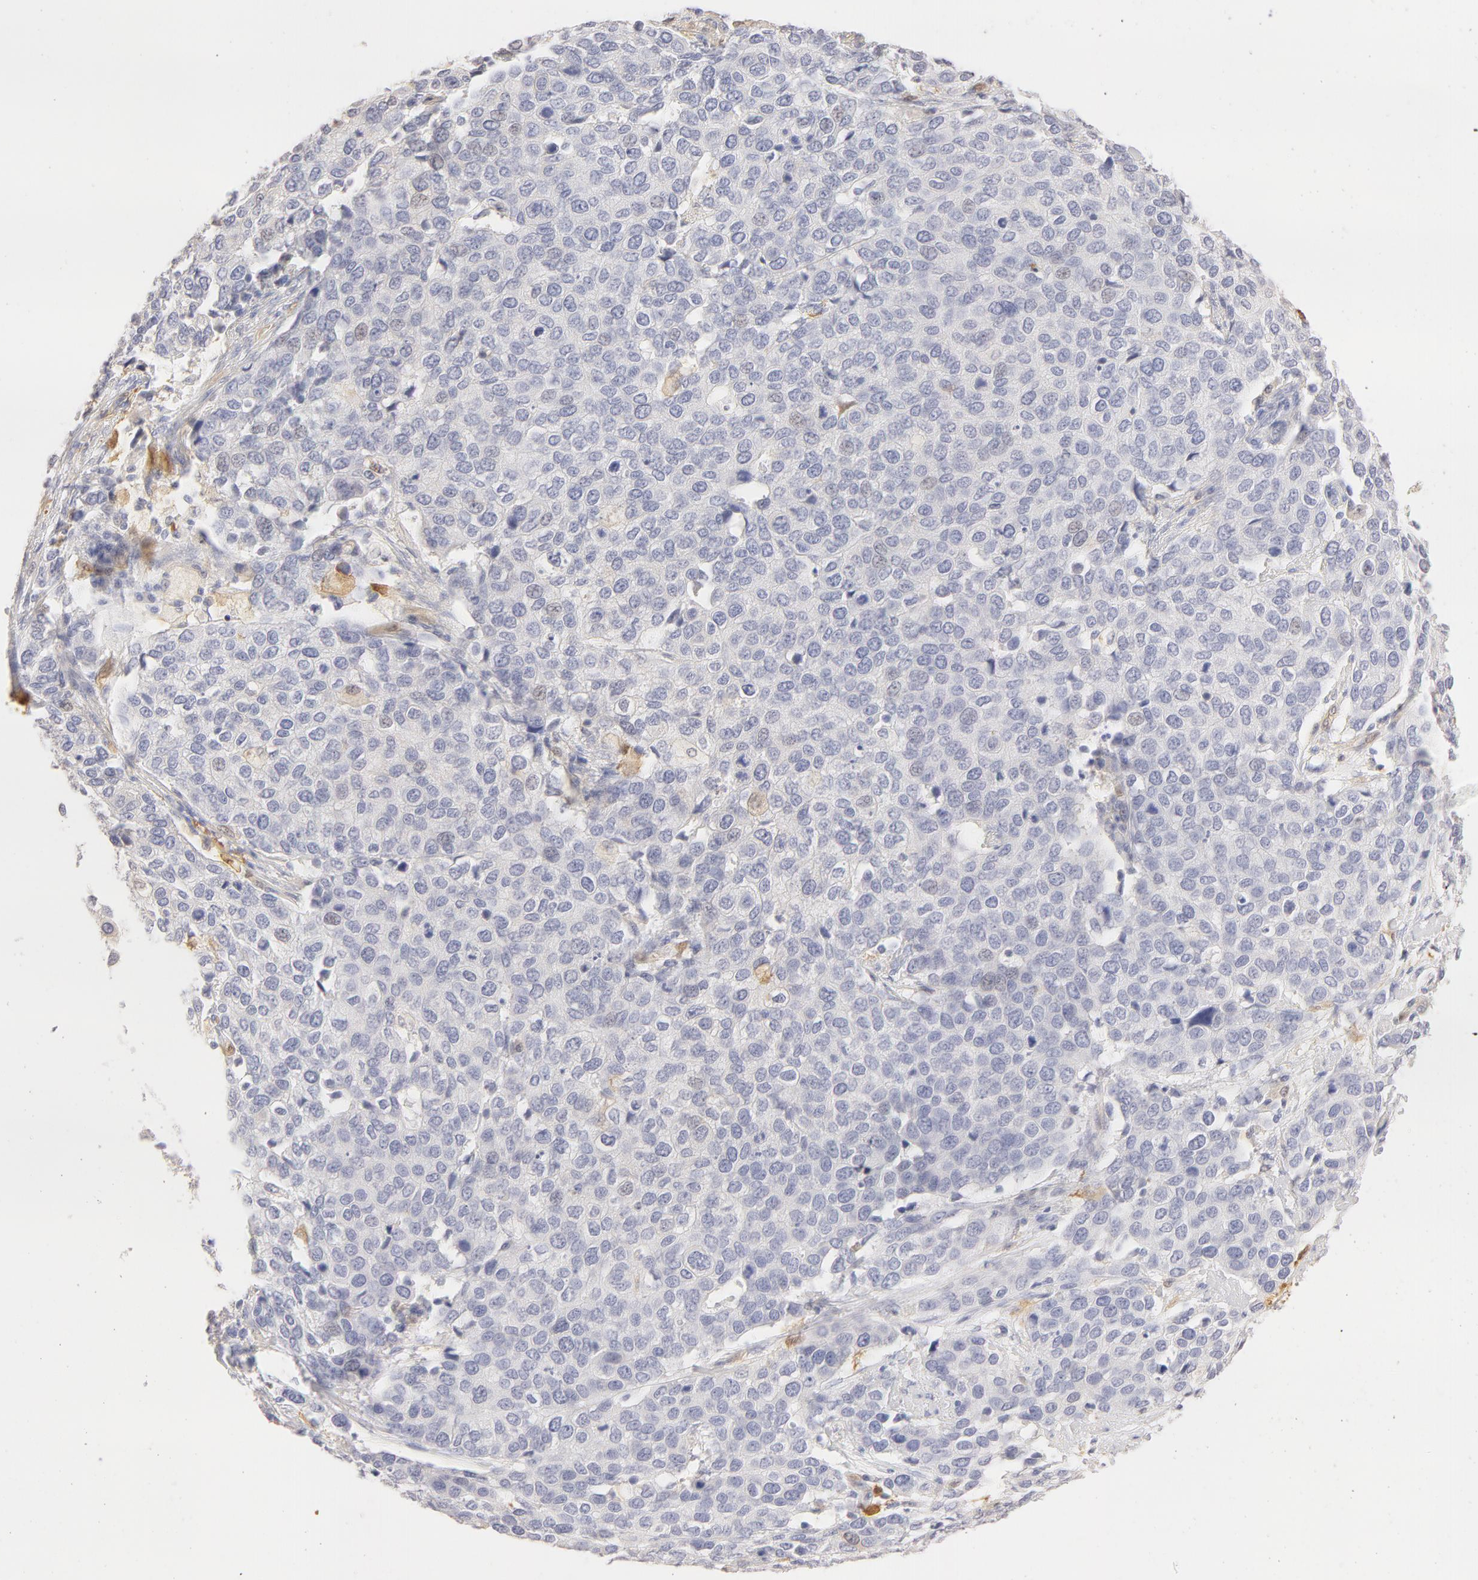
{"staining": {"intensity": "negative", "quantity": "none", "location": "none"}, "tissue": "cervical cancer", "cell_type": "Tumor cells", "image_type": "cancer", "snomed": [{"axis": "morphology", "description": "Squamous cell carcinoma, NOS"}, {"axis": "topography", "description": "Cervix"}], "caption": "Immunohistochemistry of cervical cancer (squamous cell carcinoma) shows no expression in tumor cells.", "gene": "CA2", "patient": {"sex": "female", "age": 54}}